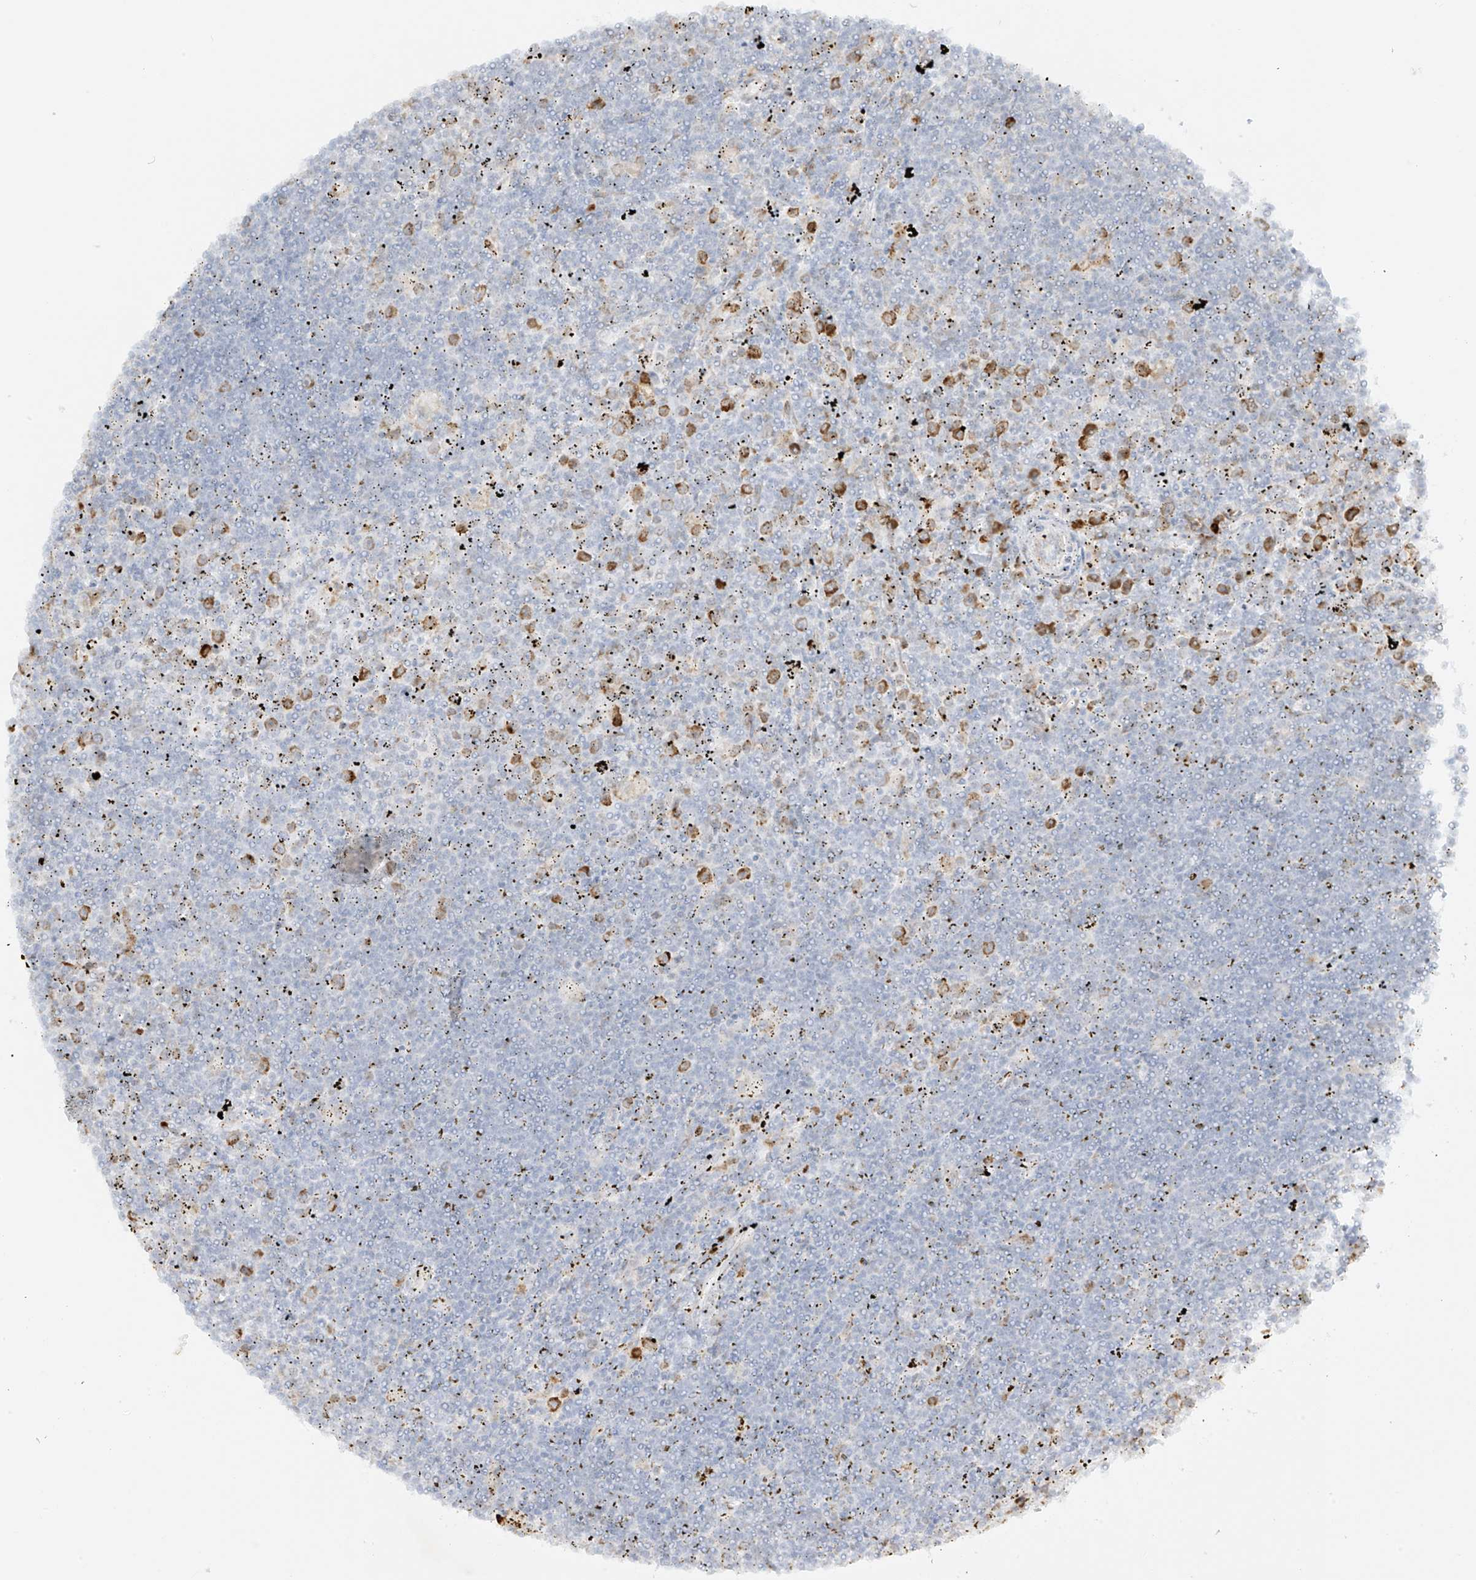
{"staining": {"intensity": "negative", "quantity": "none", "location": "none"}, "tissue": "lymphoma", "cell_type": "Tumor cells", "image_type": "cancer", "snomed": [{"axis": "morphology", "description": "Malignant lymphoma, non-Hodgkin's type, Low grade"}, {"axis": "topography", "description": "Spleen"}], "caption": "Tumor cells are negative for protein expression in human low-grade malignant lymphoma, non-Hodgkin's type.", "gene": "LRRC59", "patient": {"sex": "male", "age": 76}}